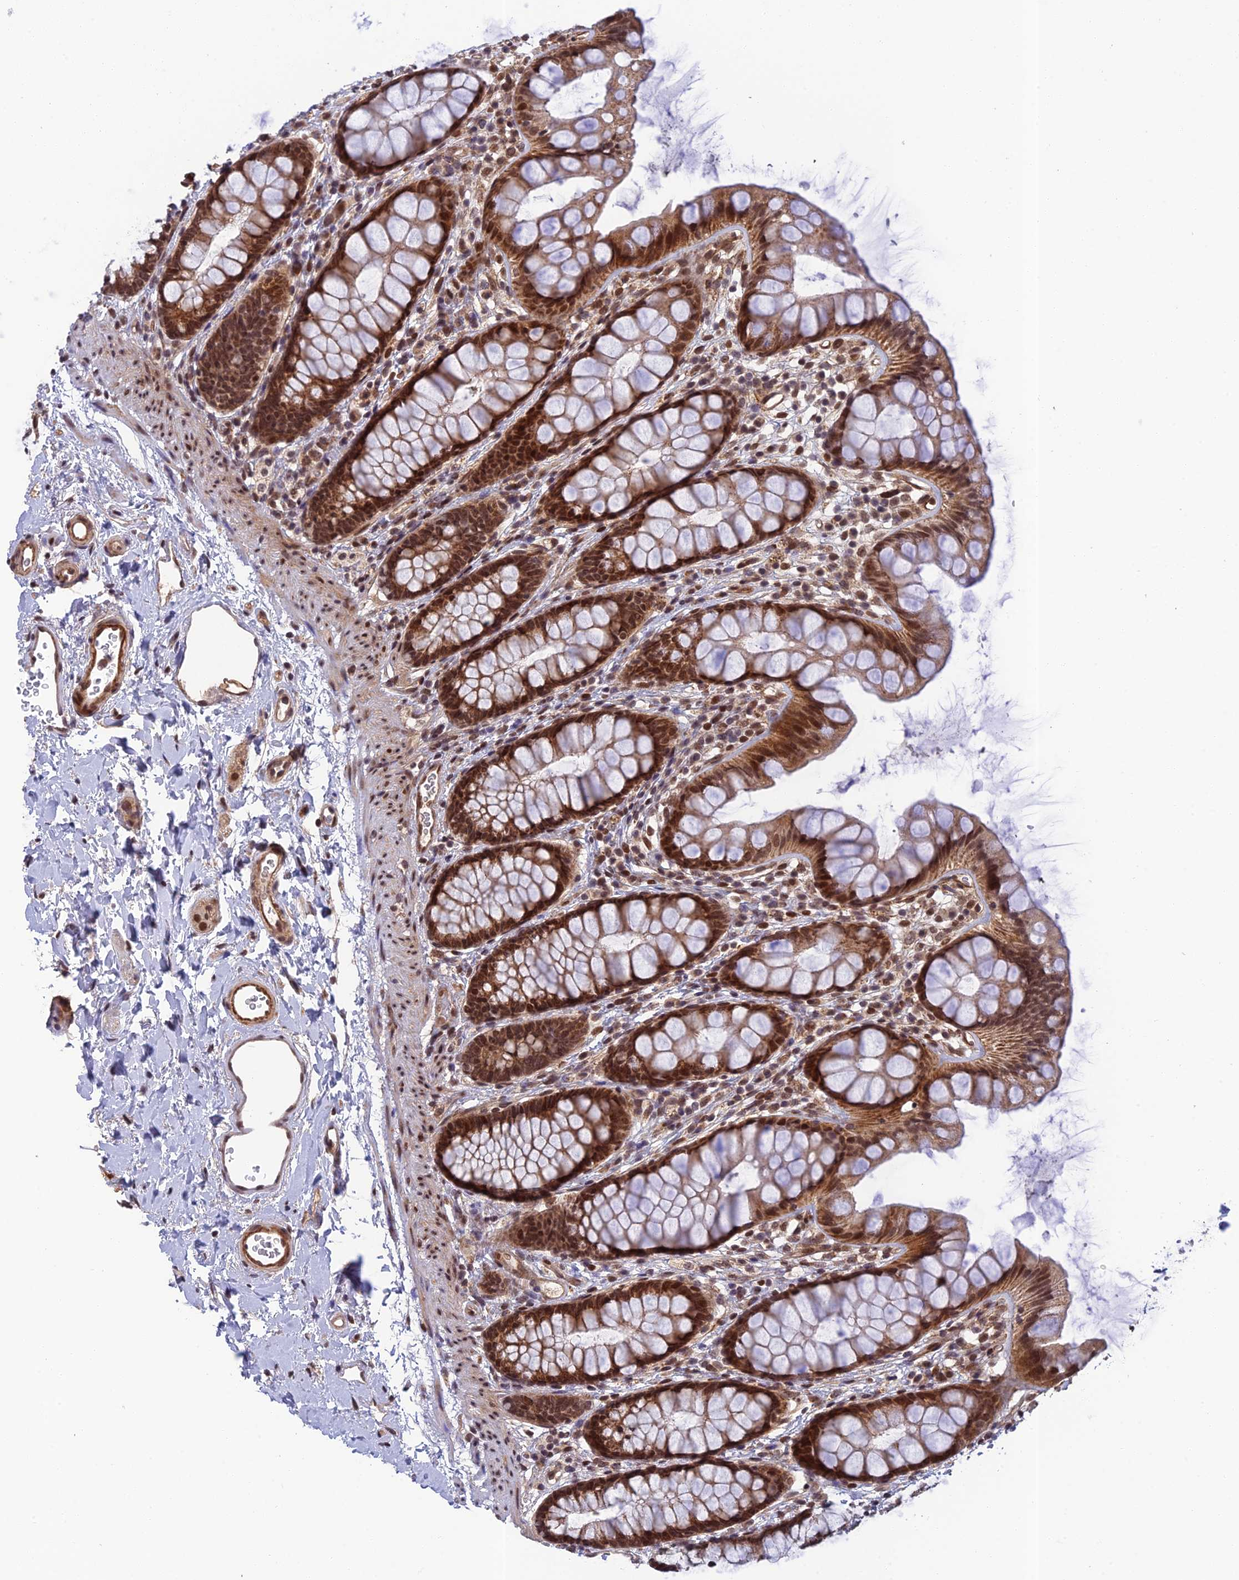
{"staining": {"intensity": "strong", "quantity": ">75%", "location": "cytoplasmic/membranous,nuclear"}, "tissue": "rectum", "cell_type": "Glandular cells", "image_type": "normal", "snomed": [{"axis": "morphology", "description": "Normal tissue, NOS"}, {"axis": "topography", "description": "Rectum"}], "caption": "This micrograph displays IHC staining of unremarkable human rectum, with high strong cytoplasmic/membranous,nuclear expression in approximately >75% of glandular cells.", "gene": "REXO1", "patient": {"sex": "female", "age": 65}}